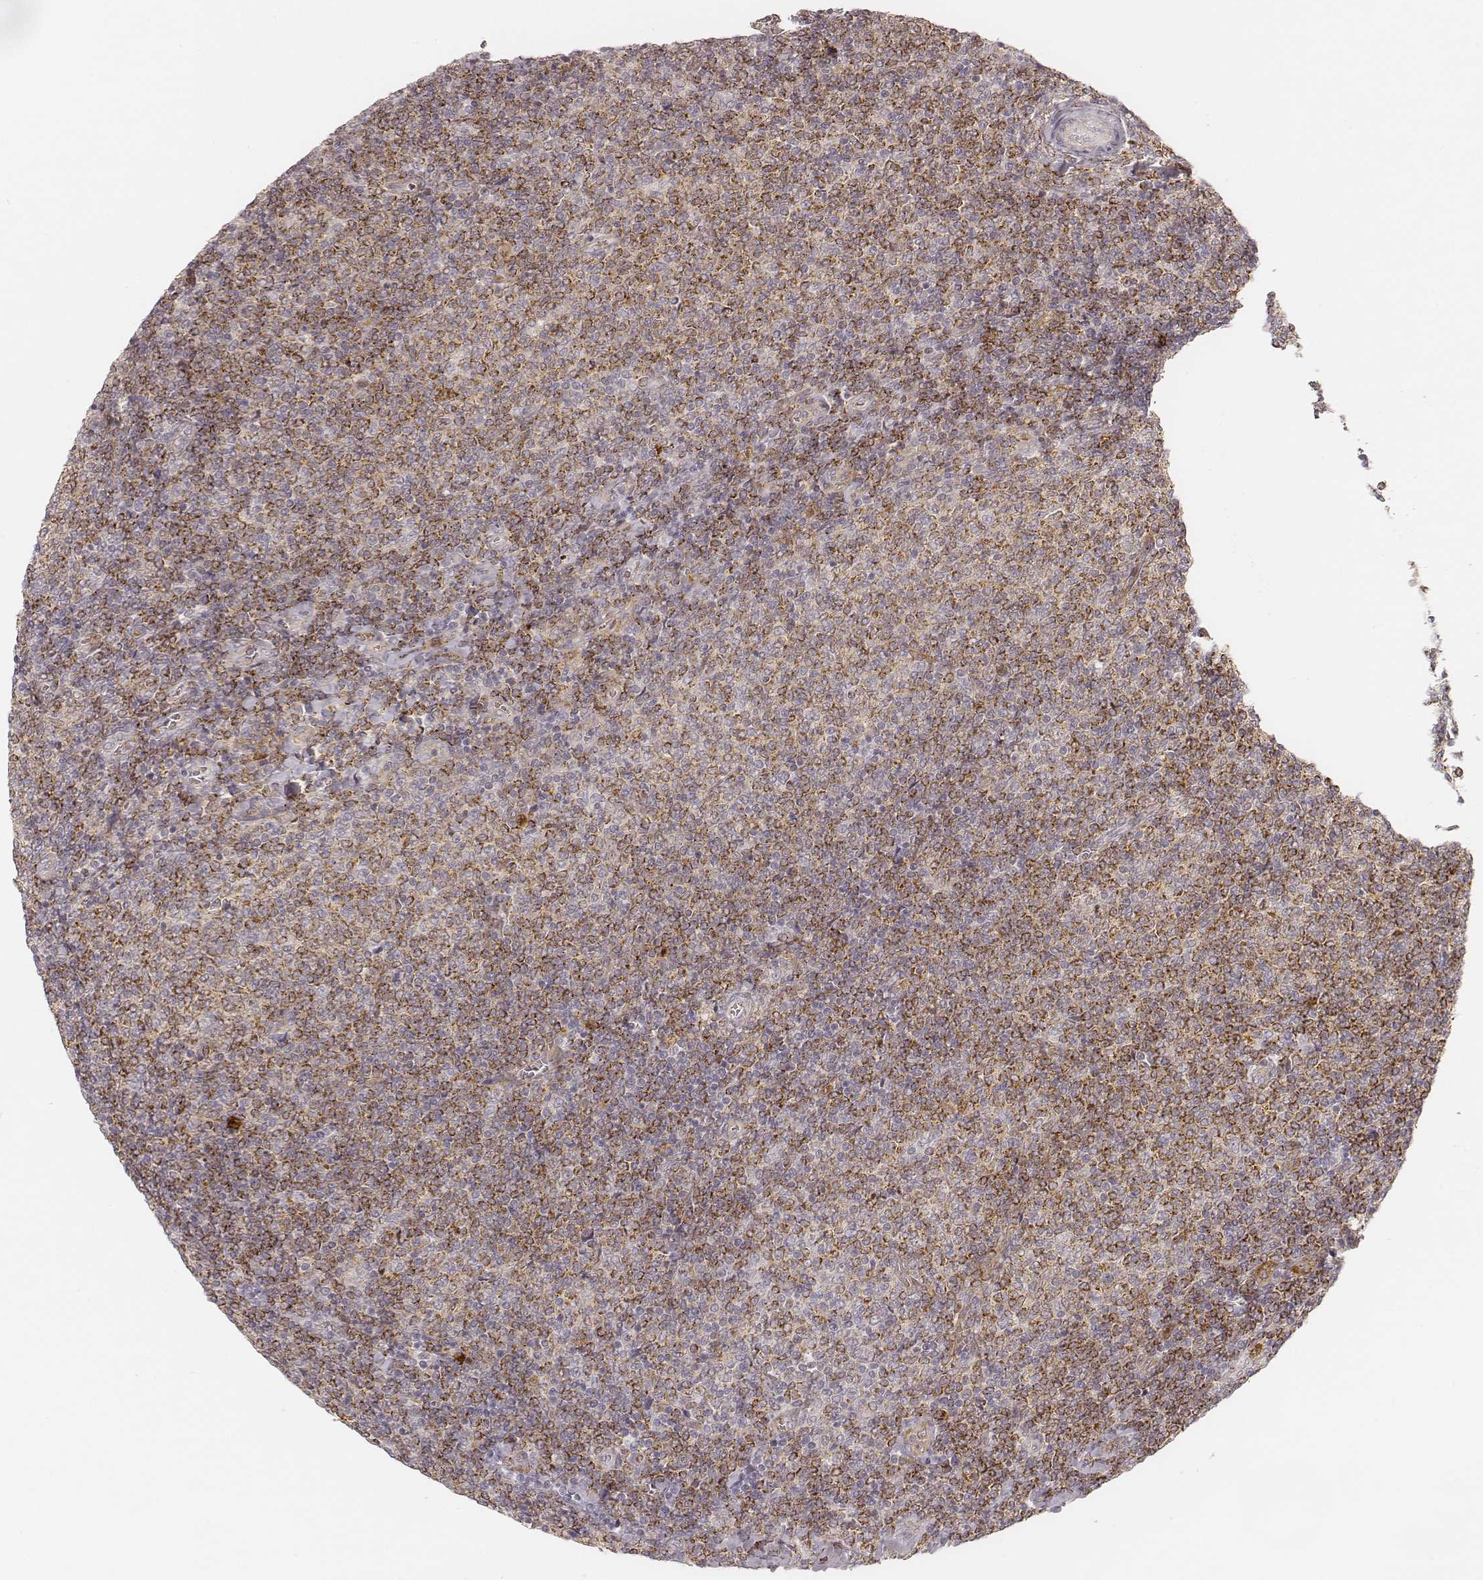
{"staining": {"intensity": "moderate", "quantity": "25%-75%", "location": "cytoplasmic/membranous"}, "tissue": "lymphoma", "cell_type": "Tumor cells", "image_type": "cancer", "snomed": [{"axis": "morphology", "description": "Malignant lymphoma, non-Hodgkin's type, Low grade"}, {"axis": "topography", "description": "Lymph node"}], "caption": "High-power microscopy captured an immunohistochemistry image of lymphoma, revealing moderate cytoplasmic/membranous expression in about 25%-75% of tumor cells.", "gene": "GORASP2", "patient": {"sex": "male", "age": 52}}